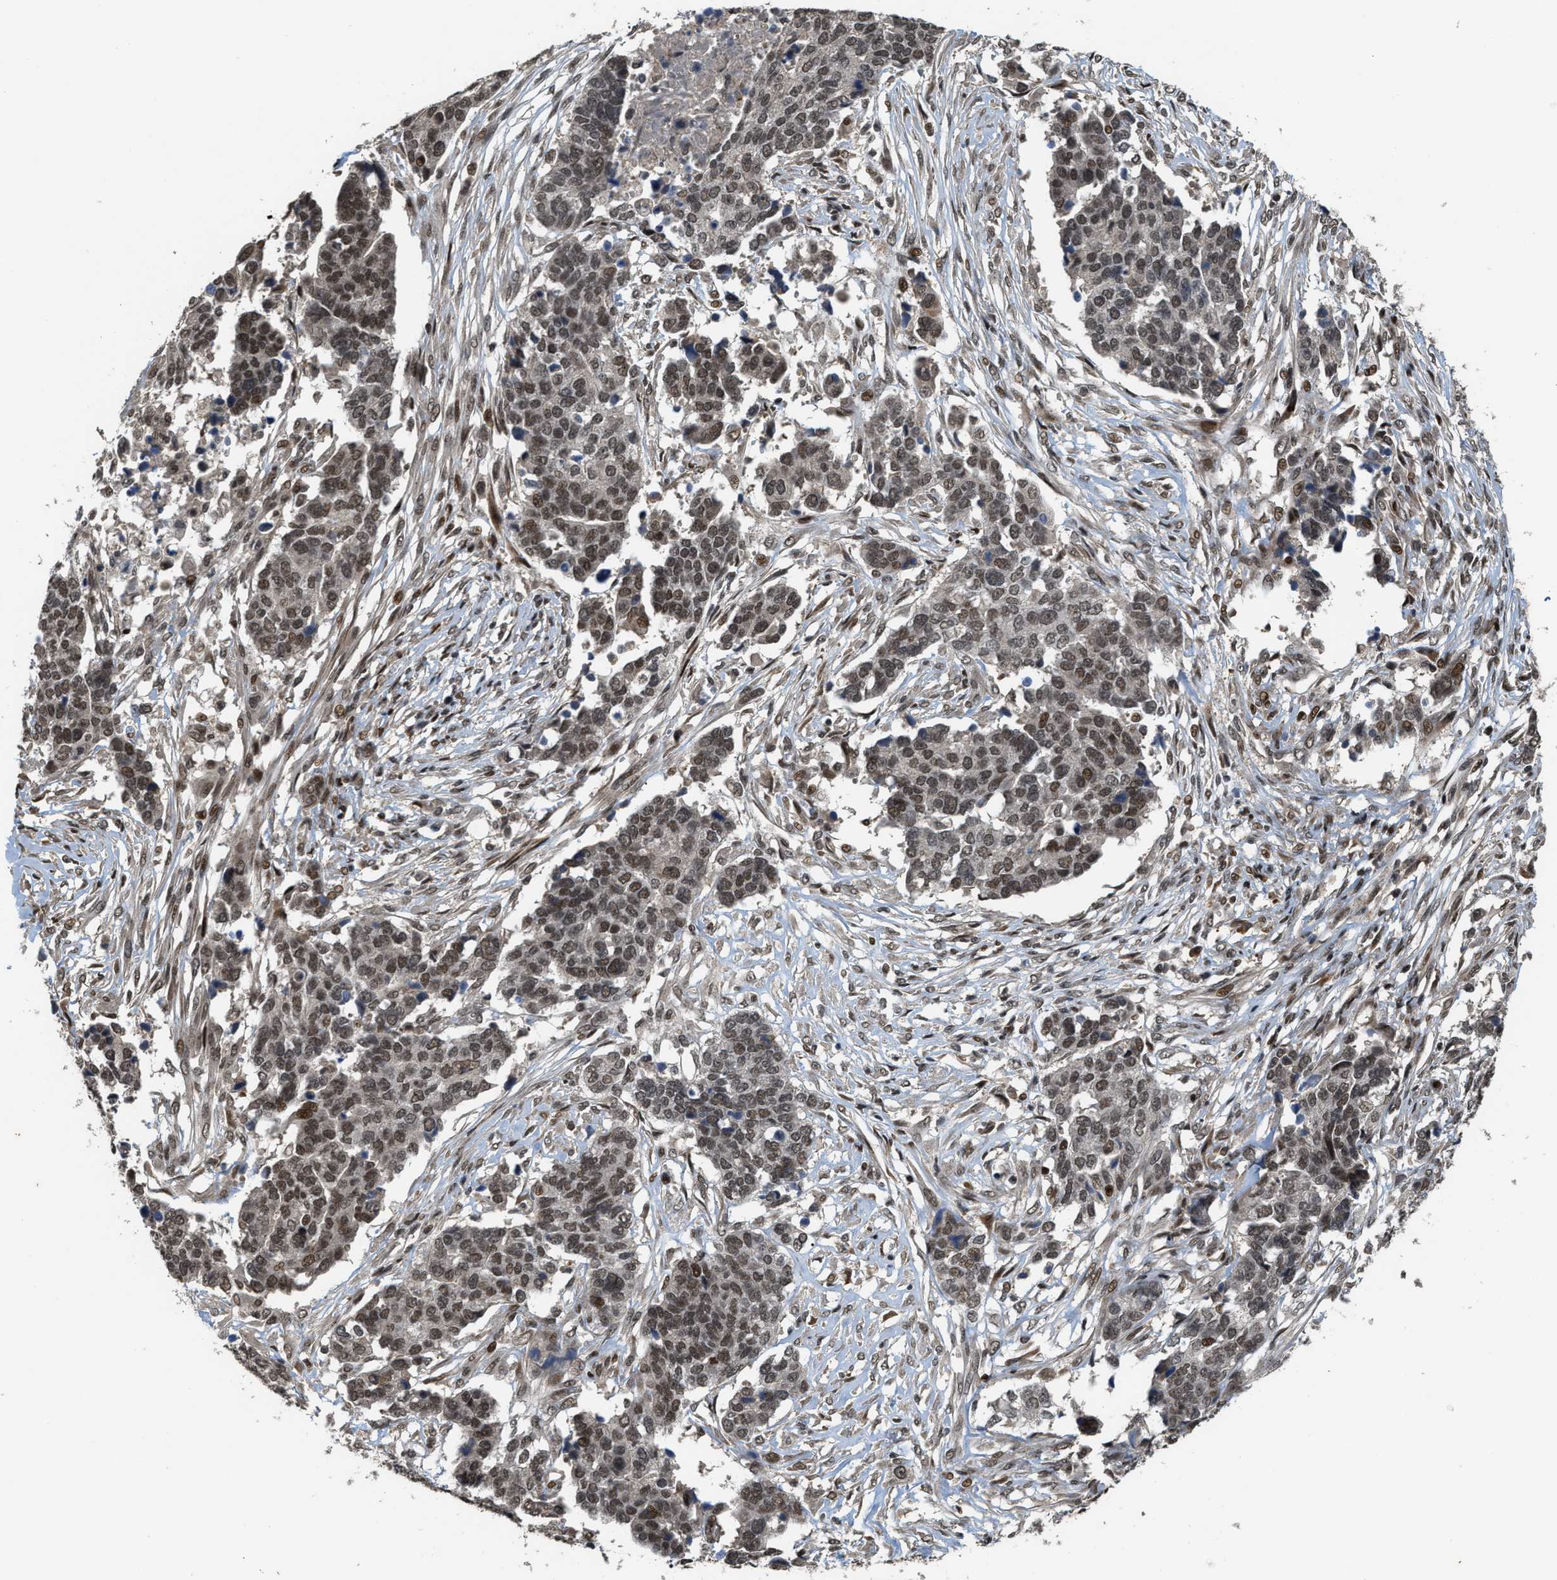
{"staining": {"intensity": "moderate", "quantity": "25%-75%", "location": "nuclear"}, "tissue": "ovarian cancer", "cell_type": "Tumor cells", "image_type": "cancer", "snomed": [{"axis": "morphology", "description": "Cystadenocarcinoma, serous, NOS"}, {"axis": "topography", "description": "Ovary"}], "caption": "DAB (3,3'-diaminobenzidine) immunohistochemical staining of human serous cystadenocarcinoma (ovarian) displays moderate nuclear protein expression in approximately 25%-75% of tumor cells.", "gene": "SERTAD2", "patient": {"sex": "female", "age": 44}}